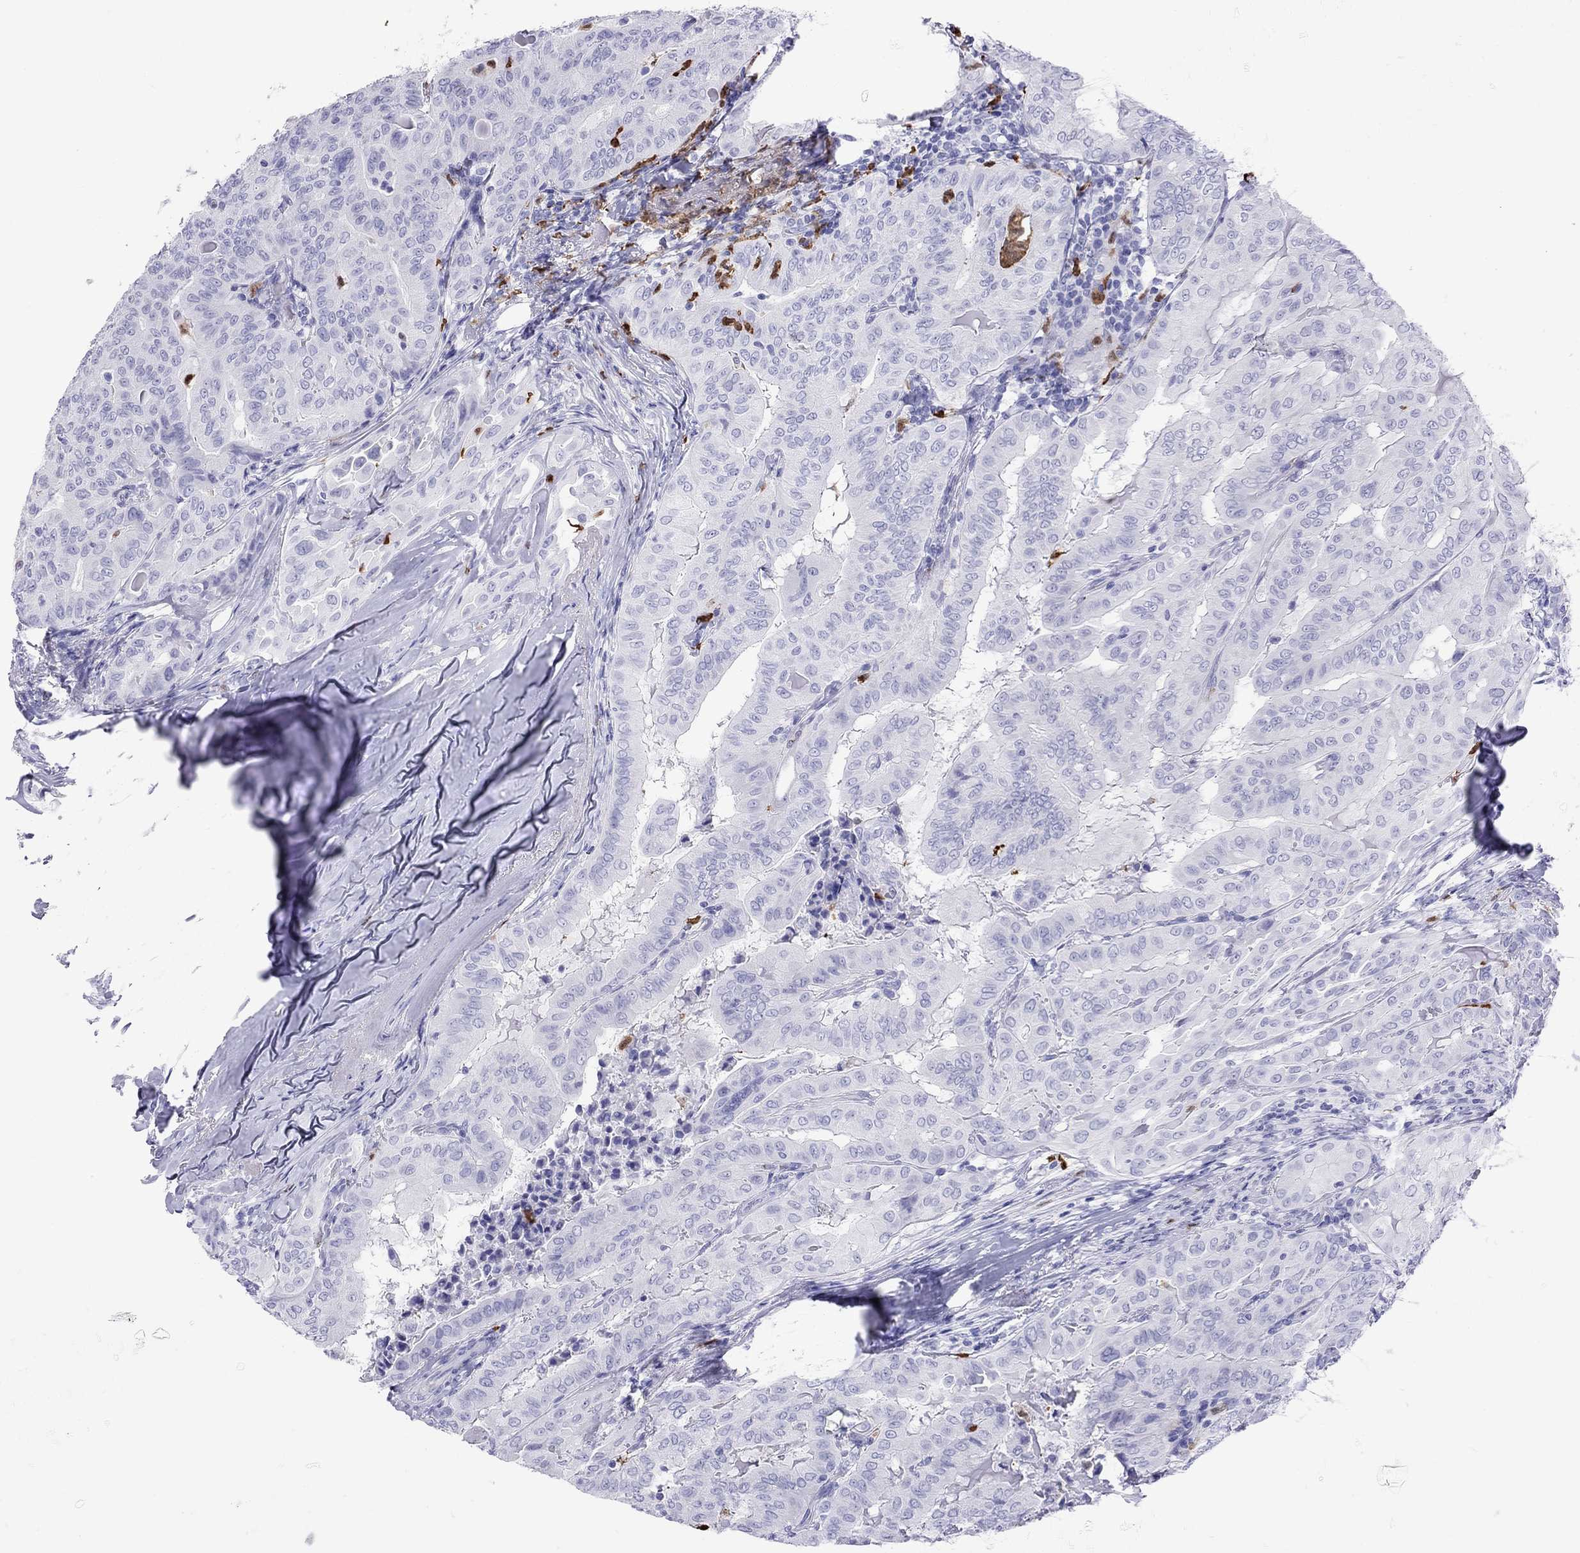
{"staining": {"intensity": "negative", "quantity": "none", "location": "none"}, "tissue": "thyroid cancer", "cell_type": "Tumor cells", "image_type": "cancer", "snomed": [{"axis": "morphology", "description": "Papillary adenocarcinoma, NOS"}, {"axis": "topography", "description": "Thyroid gland"}], "caption": "DAB (3,3'-diaminobenzidine) immunohistochemical staining of thyroid cancer displays no significant positivity in tumor cells.", "gene": "SLAMF1", "patient": {"sex": "female", "age": 68}}